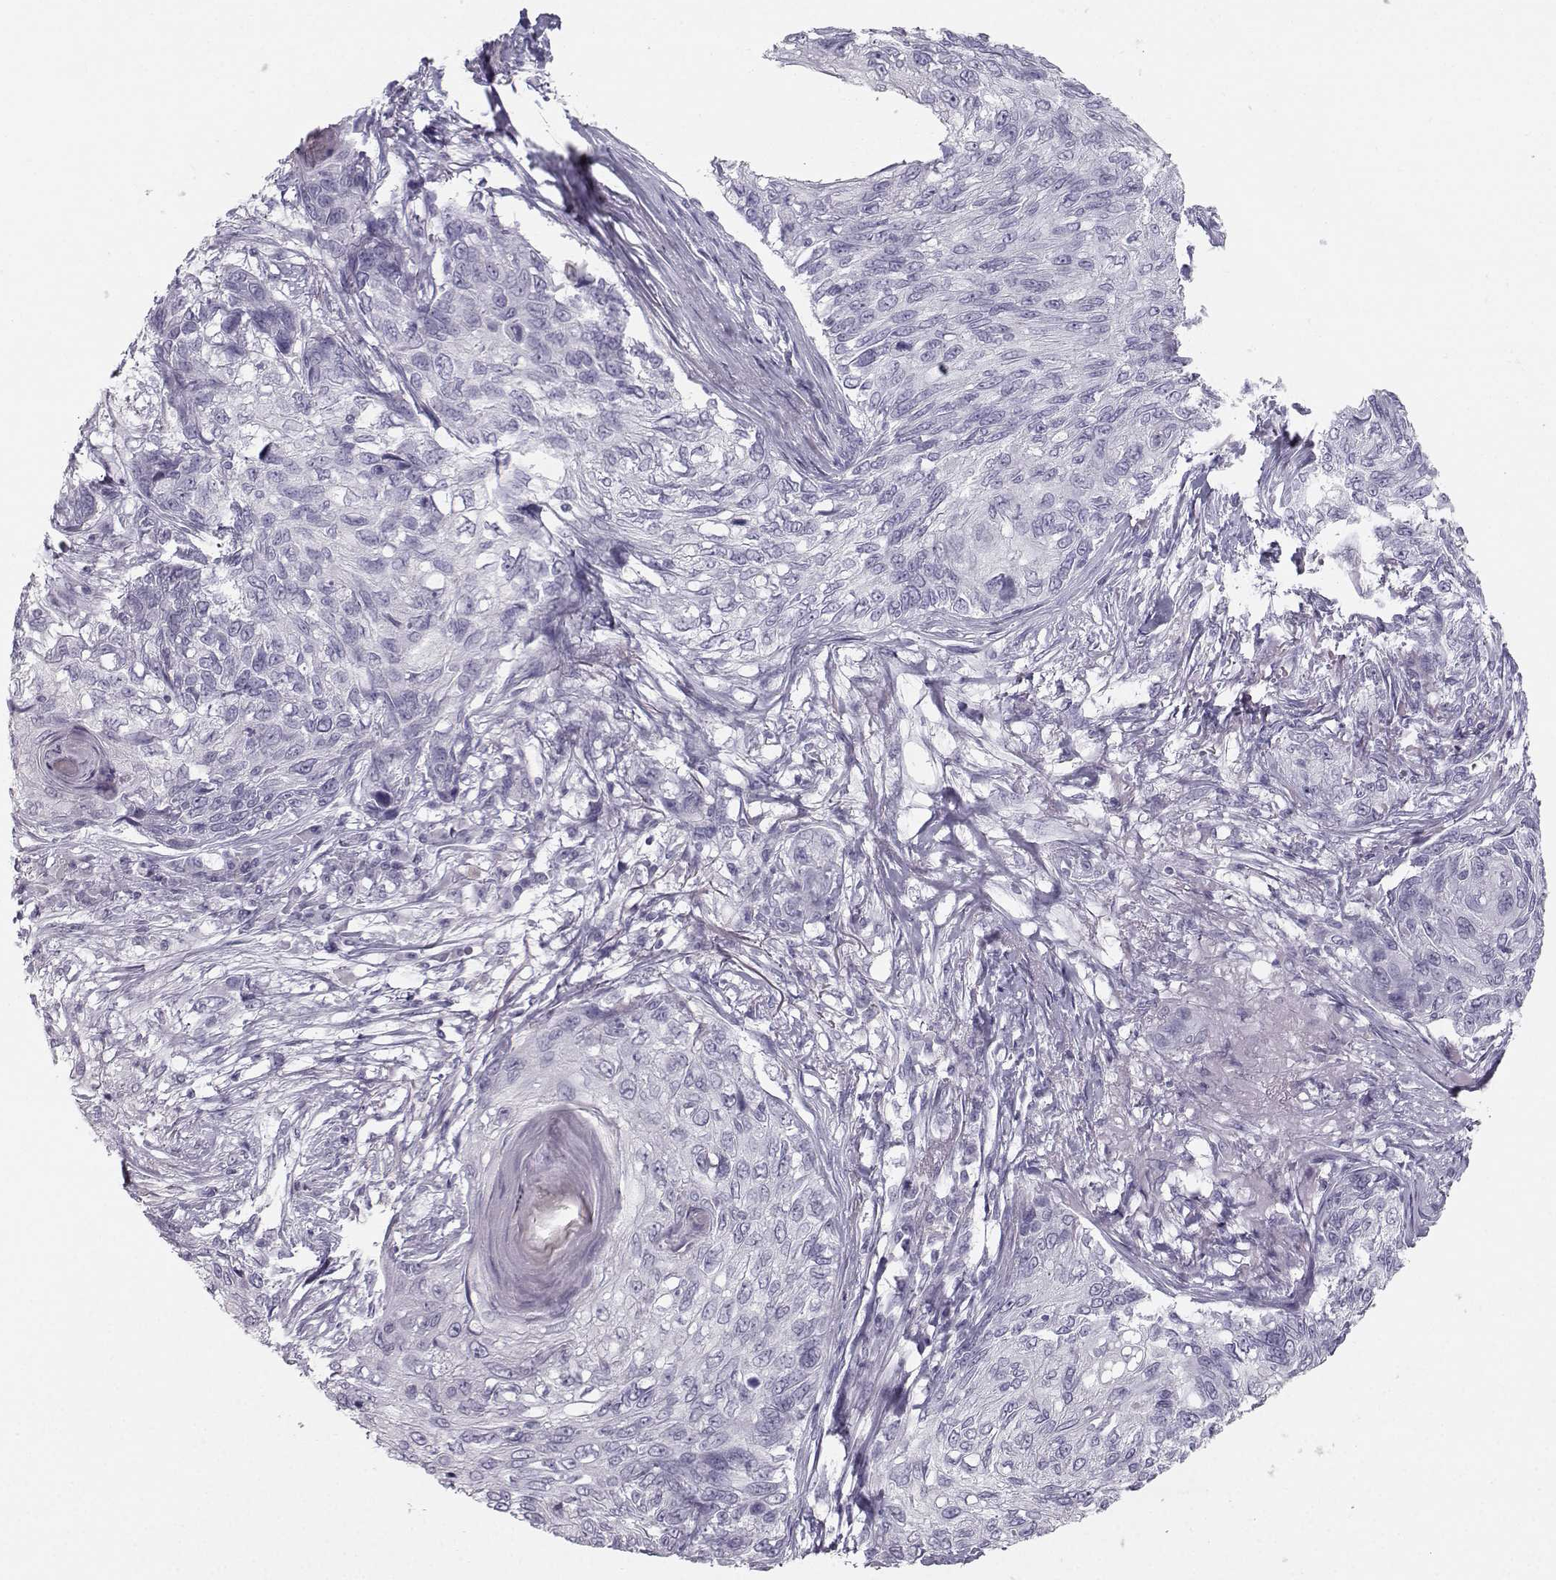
{"staining": {"intensity": "negative", "quantity": "none", "location": "none"}, "tissue": "skin cancer", "cell_type": "Tumor cells", "image_type": "cancer", "snomed": [{"axis": "morphology", "description": "Squamous cell carcinoma, NOS"}, {"axis": "topography", "description": "Skin"}], "caption": "Protein analysis of squamous cell carcinoma (skin) exhibits no significant staining in tumor cells.", "gene": "CASR", "patient": {"sex": "male", "age": 92}}